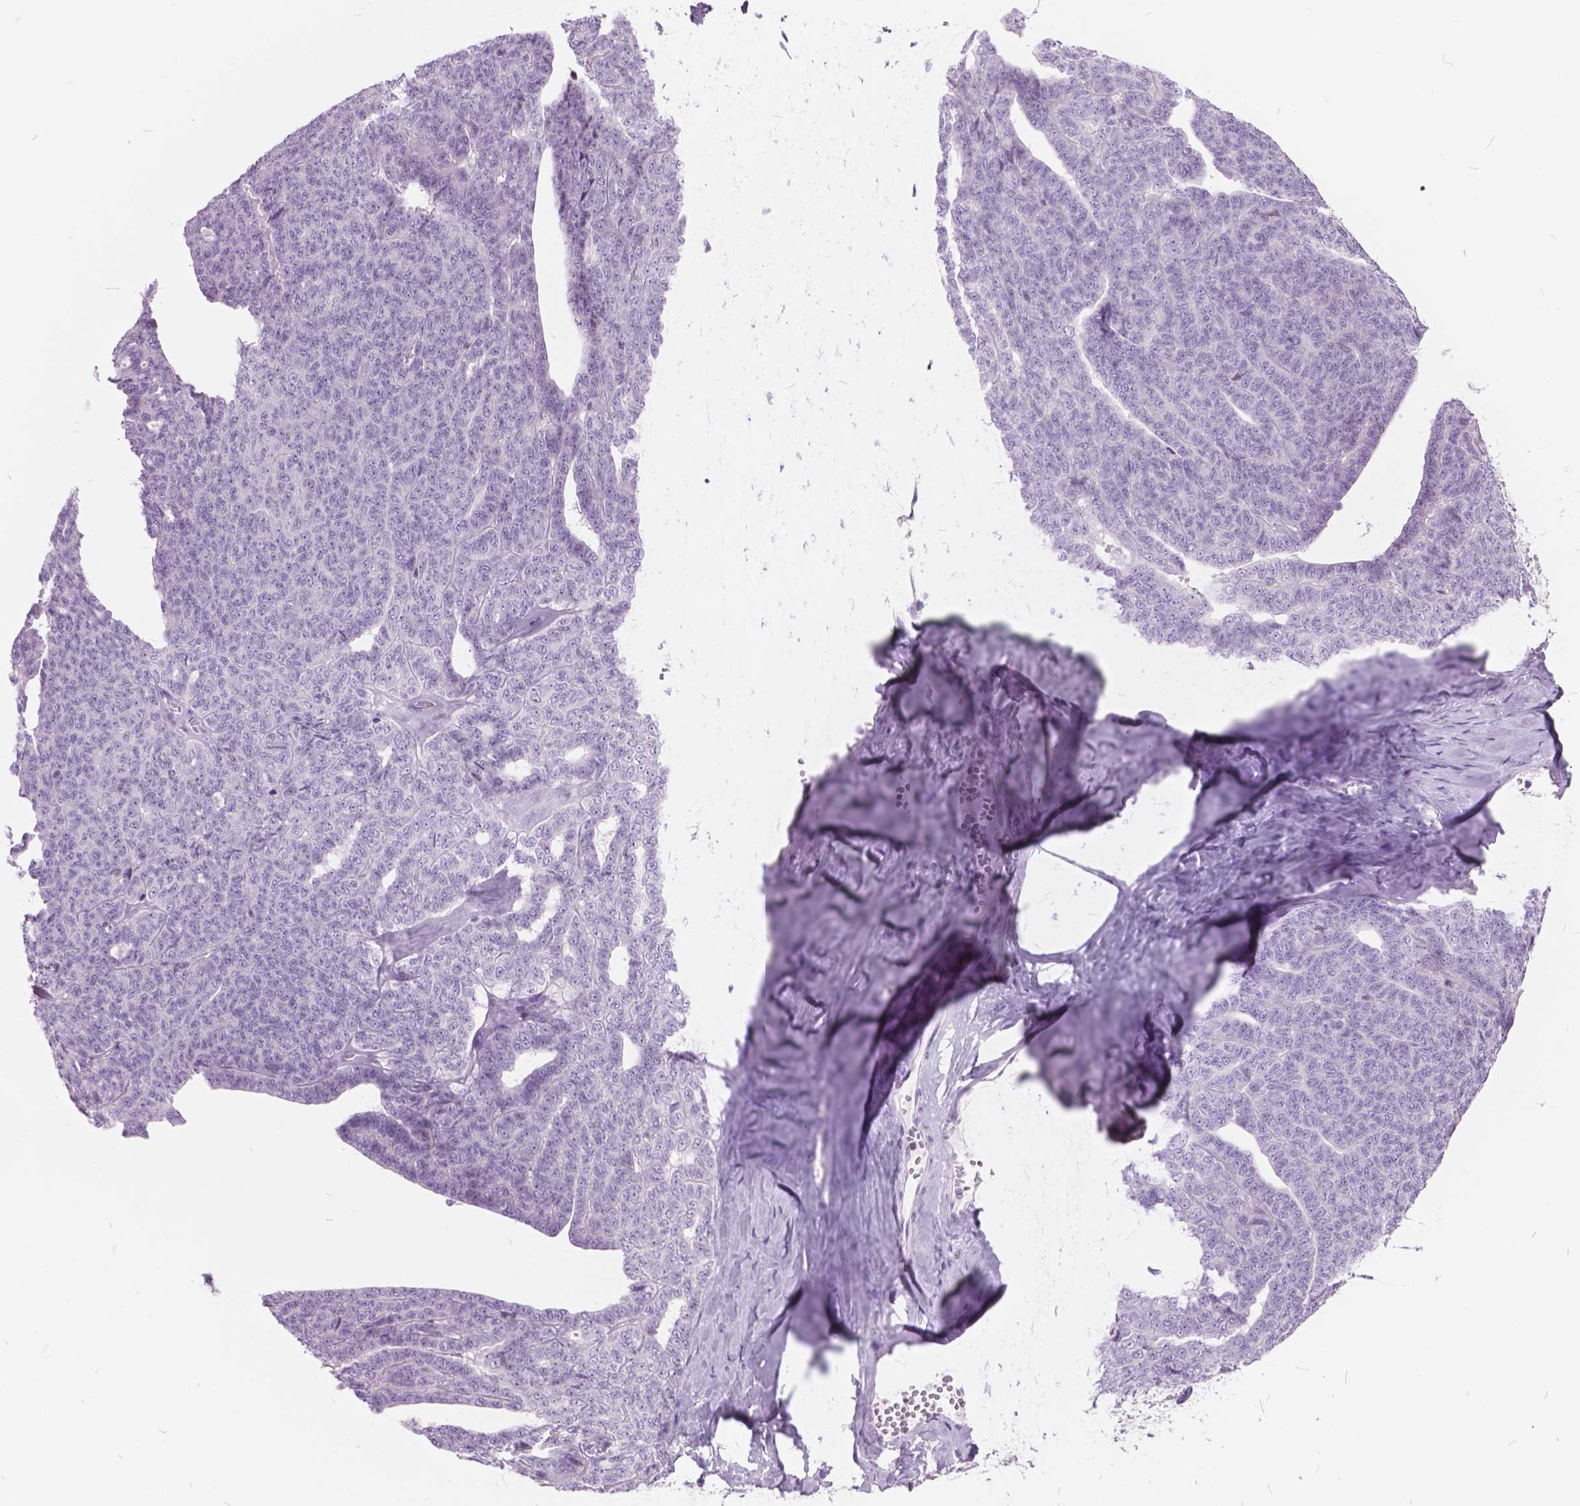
{"staining": {"intensity": "negative", "quantity": "none", "location": "none"}, "tissue": "ovarian cancer", "cell_type": "Tumor cells", "image_type": "cancer", "snomed": [{"axis": "morphology", "description": "Cystadenocarcinoma, serous, NOS"}, {"axis": "topography", "description": "Ovary"}], "caption": "There is no significant staining in tumor cells of ovarian cancer (serous cystadenocarcinoma).", "gene": "SP140", "patient": {"sex": "female", "age": 71}}